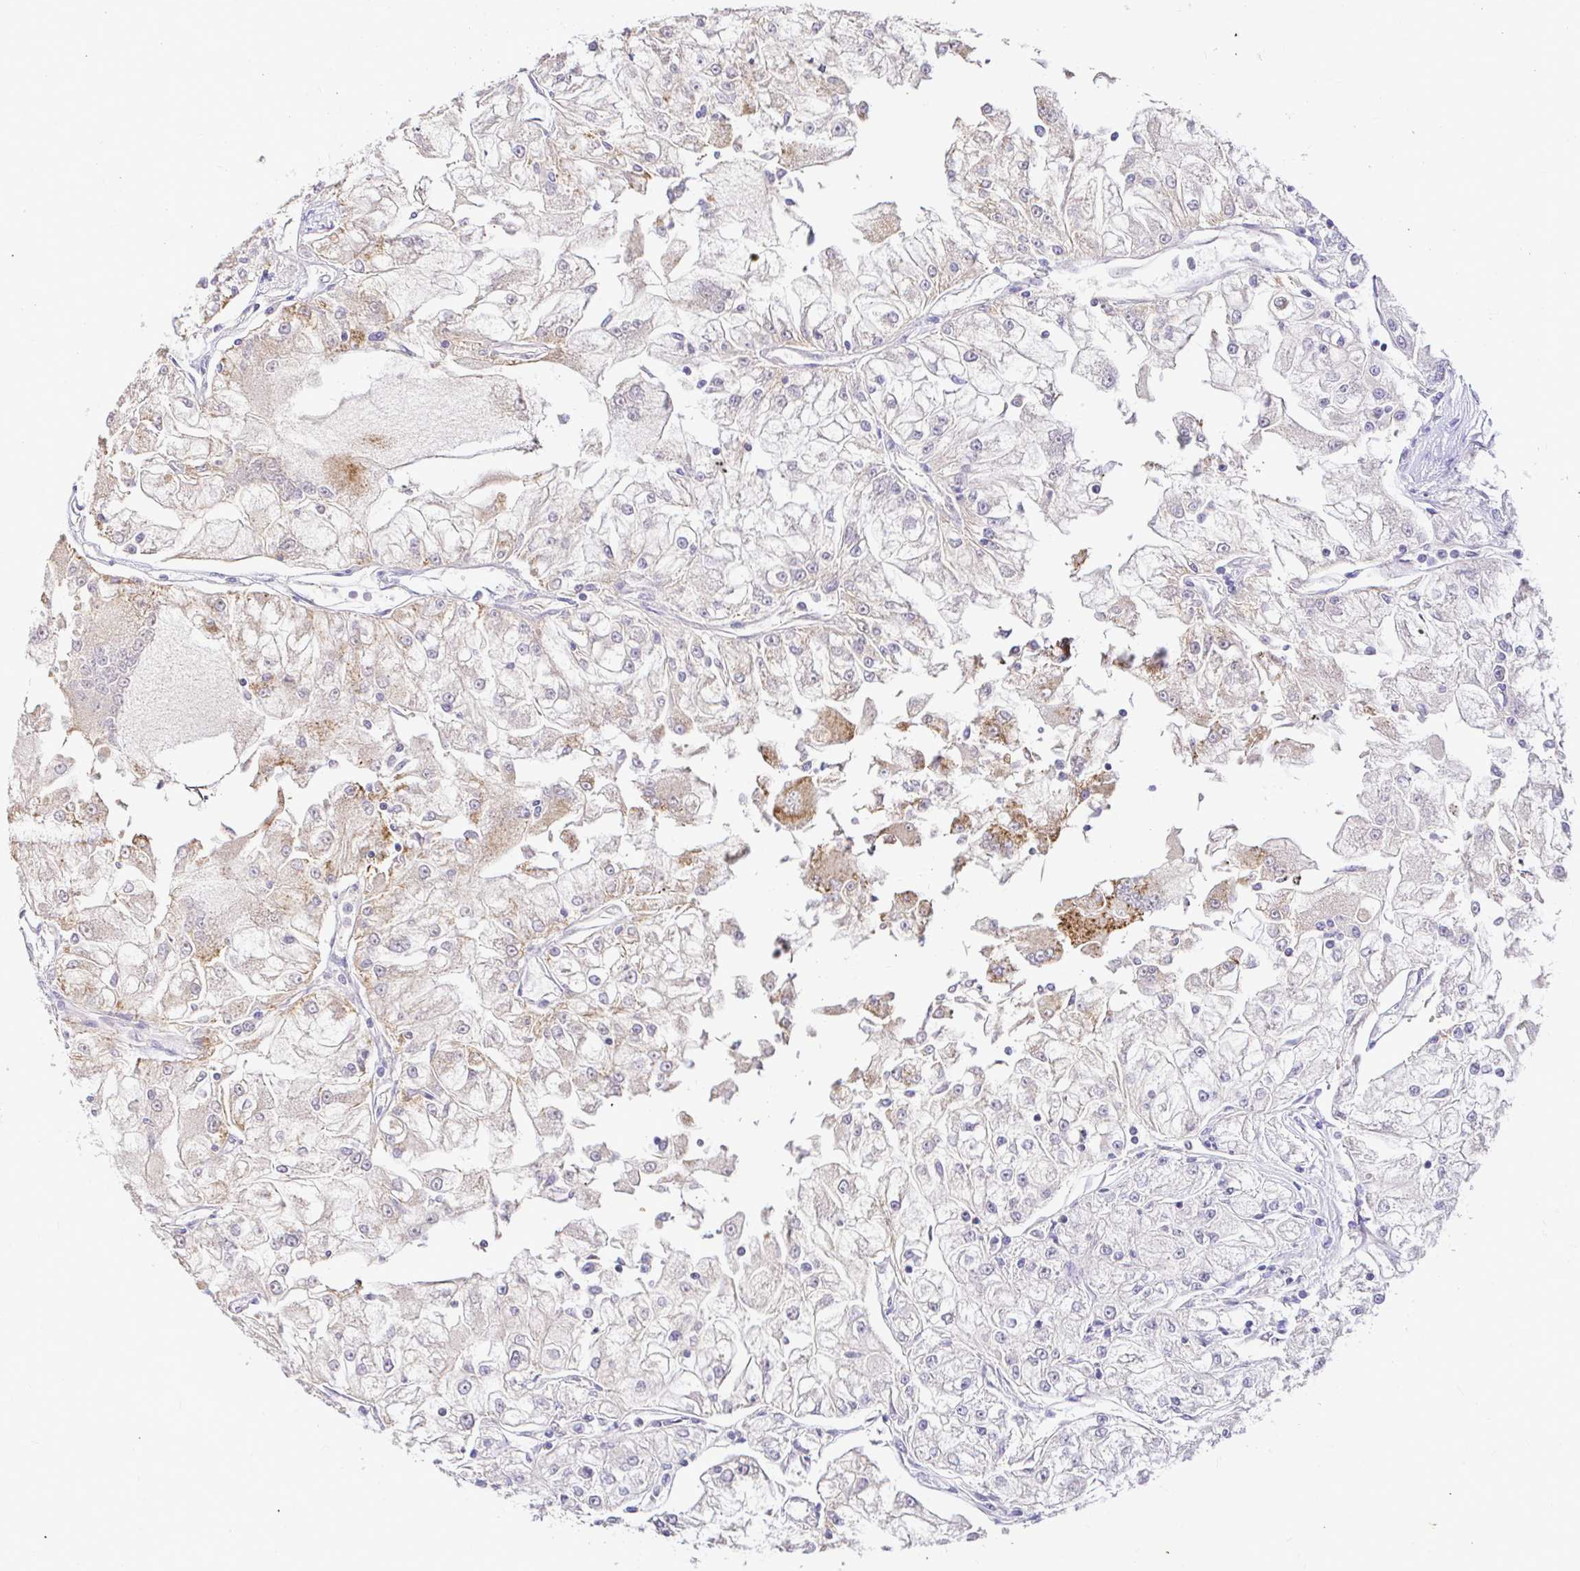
{"staining": {"intensity": "weak", "quantity": "<25%", "location": "cytoplasmic/membranous"}, "tissue": "renal cancer", "cell_type": "Tumor cells", "image_type": "cancer", "snomed": [{"axis": "morphology", "description": "Adenocarcinoma, NOS"}, {"axis": "topography", "description": "Kidney"}], "caption": "Histopathology image shows no protein staining in tumor cells of adenocarcinoma (renal) tissue.", "gene": "CDO1", "patient": {"sex": "female", "age": 72}}